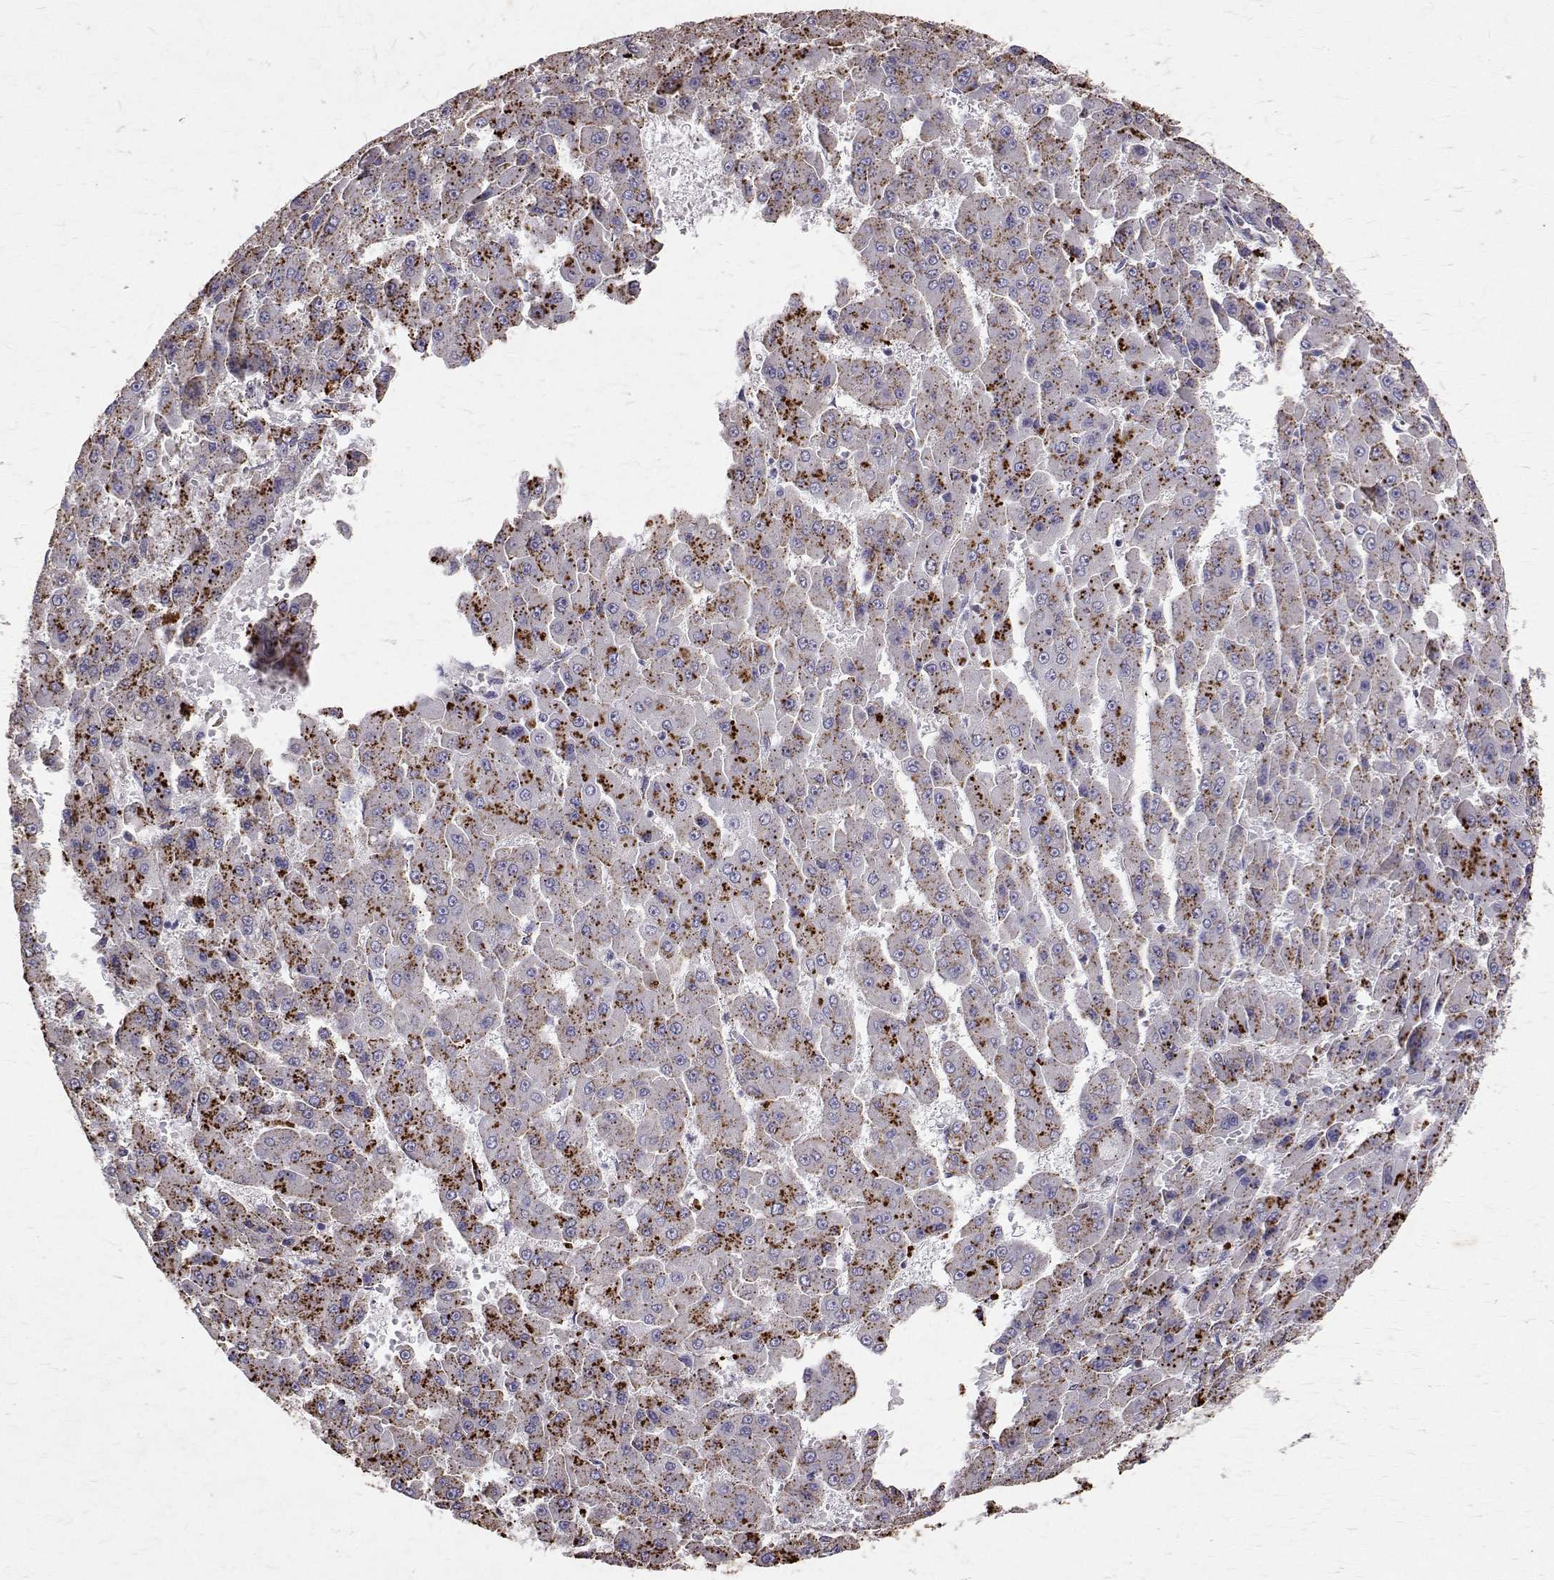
{"staining": {"intensity": "moderate", "quantity": "25%-75%", "location": "cytoplasmic/membranous"}, "tissue": "liver cancer", "cell_type": "Tumor cells", "image_type": "cancer", "snomed": [{"axis": "morphology", "description": "Carcinoma, Hepatocellular, NOS"}, {"axis": "topography", "description": "Liver"}], "caption": "Hepatocellular carcinoma (liver) stained for a protein (brown) displays moderate cytoplasmic/membranous positive staining in approximately 25%-75% of tumor cells.", "gene": "TPP1", "patient": {"sex": "male", "age": 78}}